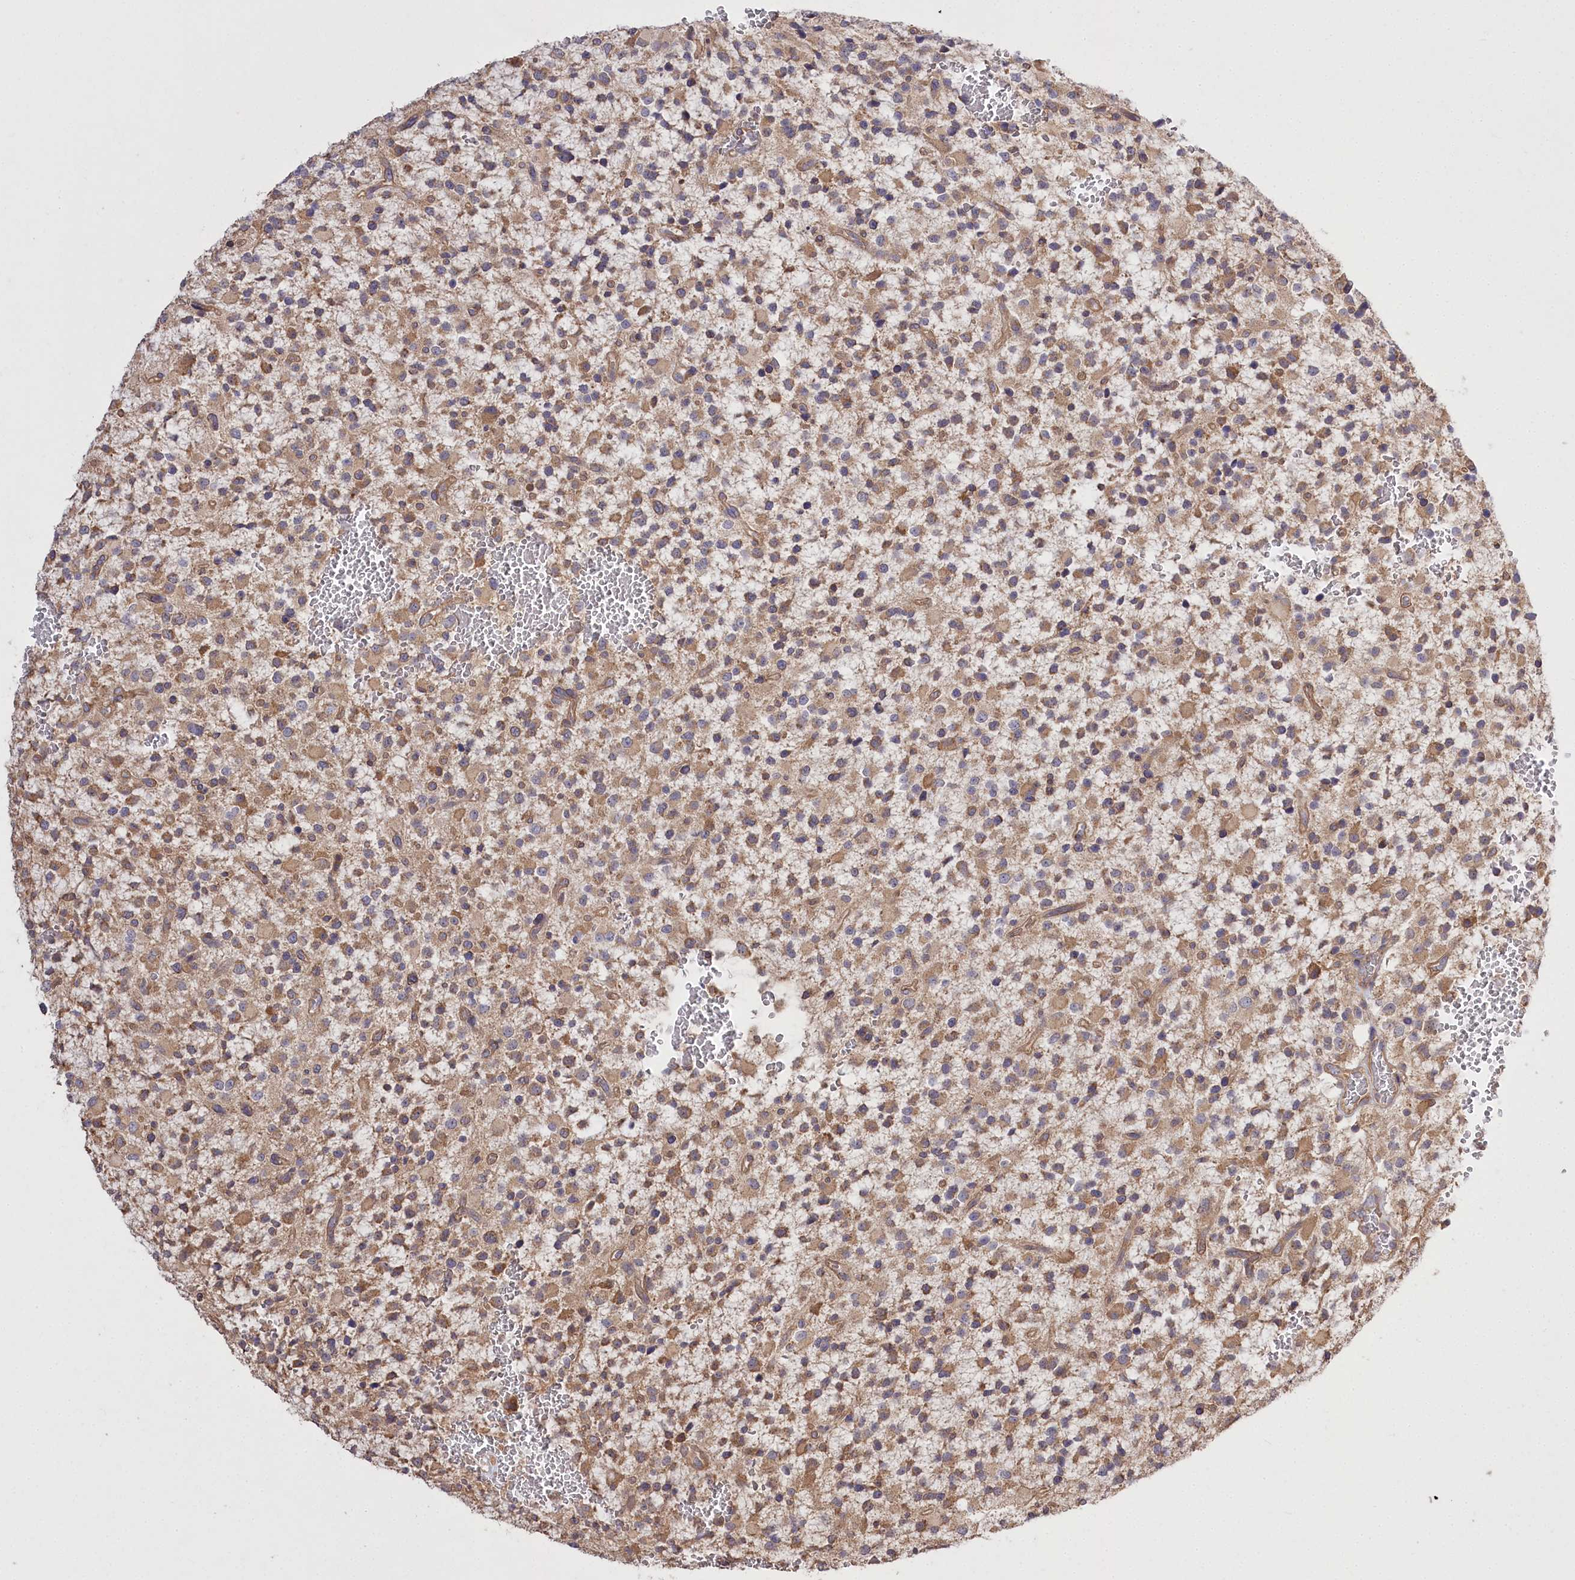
{"staining": {"intensity": "moderate", "quantity": ">75%", "location": "cytoplasmic/membranous"}, "tissue": "glioma", "cell_type": "Tumor cells", "image_type": "cancer", "snomed": [{"axis": "morphology", "description": "Glioma, malignant, High grade"}, {"axis": "topography", "description": "Brain"}], "caption": "High-grade glioma (malignant) stained with a brown dye demonstrates moderate cytoplasmic/membranous positive expression in about >75% of tumor cells.", "gene": "PRSS53", "patient": {"sex": "male", "age": 34}}